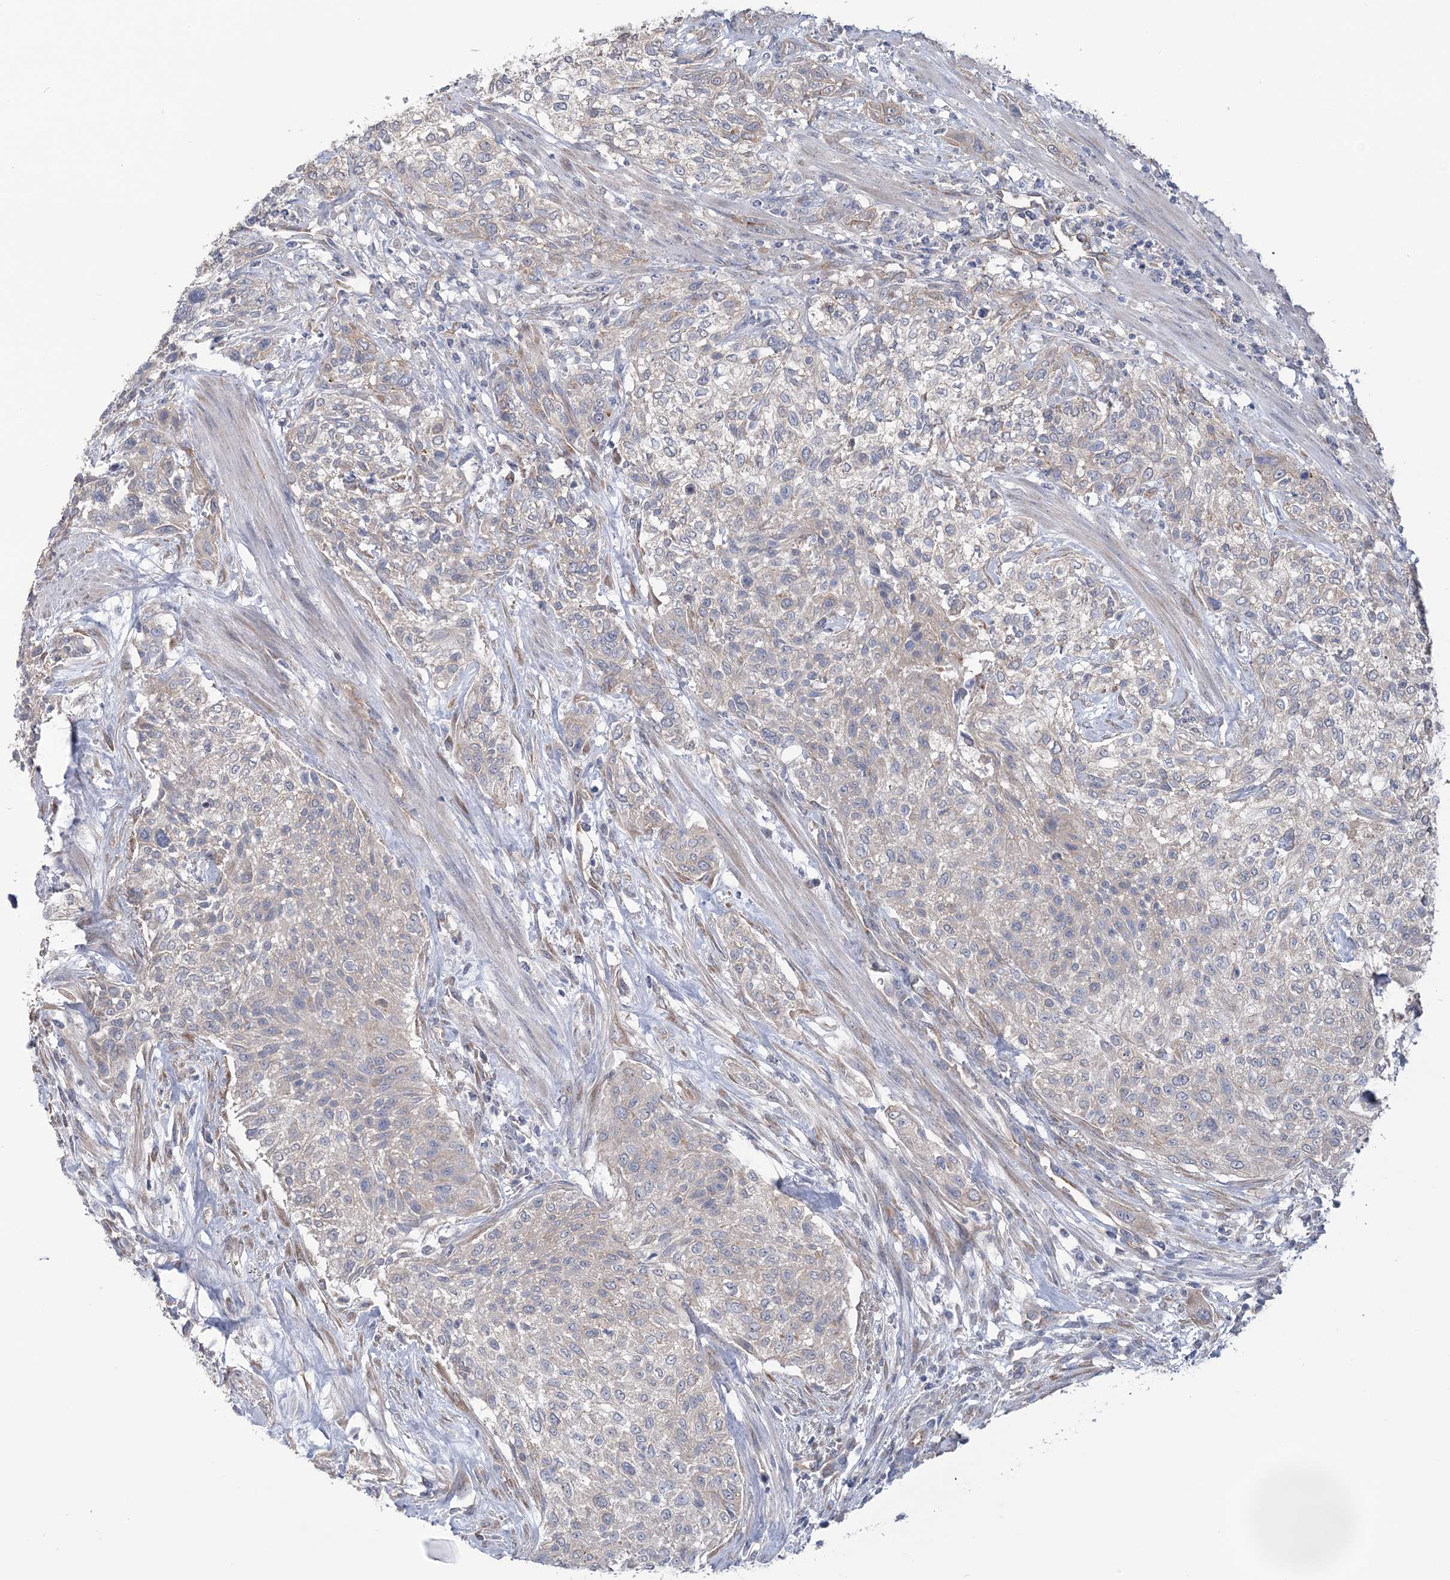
{"staining": {"intensity": "weak", "quantity": "25%-75%", "location": "cytoplasmic/membranous"}, "tissue": "urothelial cancer", "cell_type": "Tumor cells", "image_type": "cancer", "snomed": [{"axis": "morphology", "description": "Normal tissue, NOS"}, {"axis": "morphology", "description": "Urothelial carcinoma, NOS"}, {"axis": "topography", "description": "Urinary bladder"}, {"axis": "topography", "description": "Peripheral nerve tissue"}], "caption": "Urothelial cancer stained for a protein (brown) shows weak cytoplasmic/membranous positive staining in about 25%-75% of tumor cells.", "gene": "RAB11FIP5", "patient": {"sex": "male", "age": 35}}